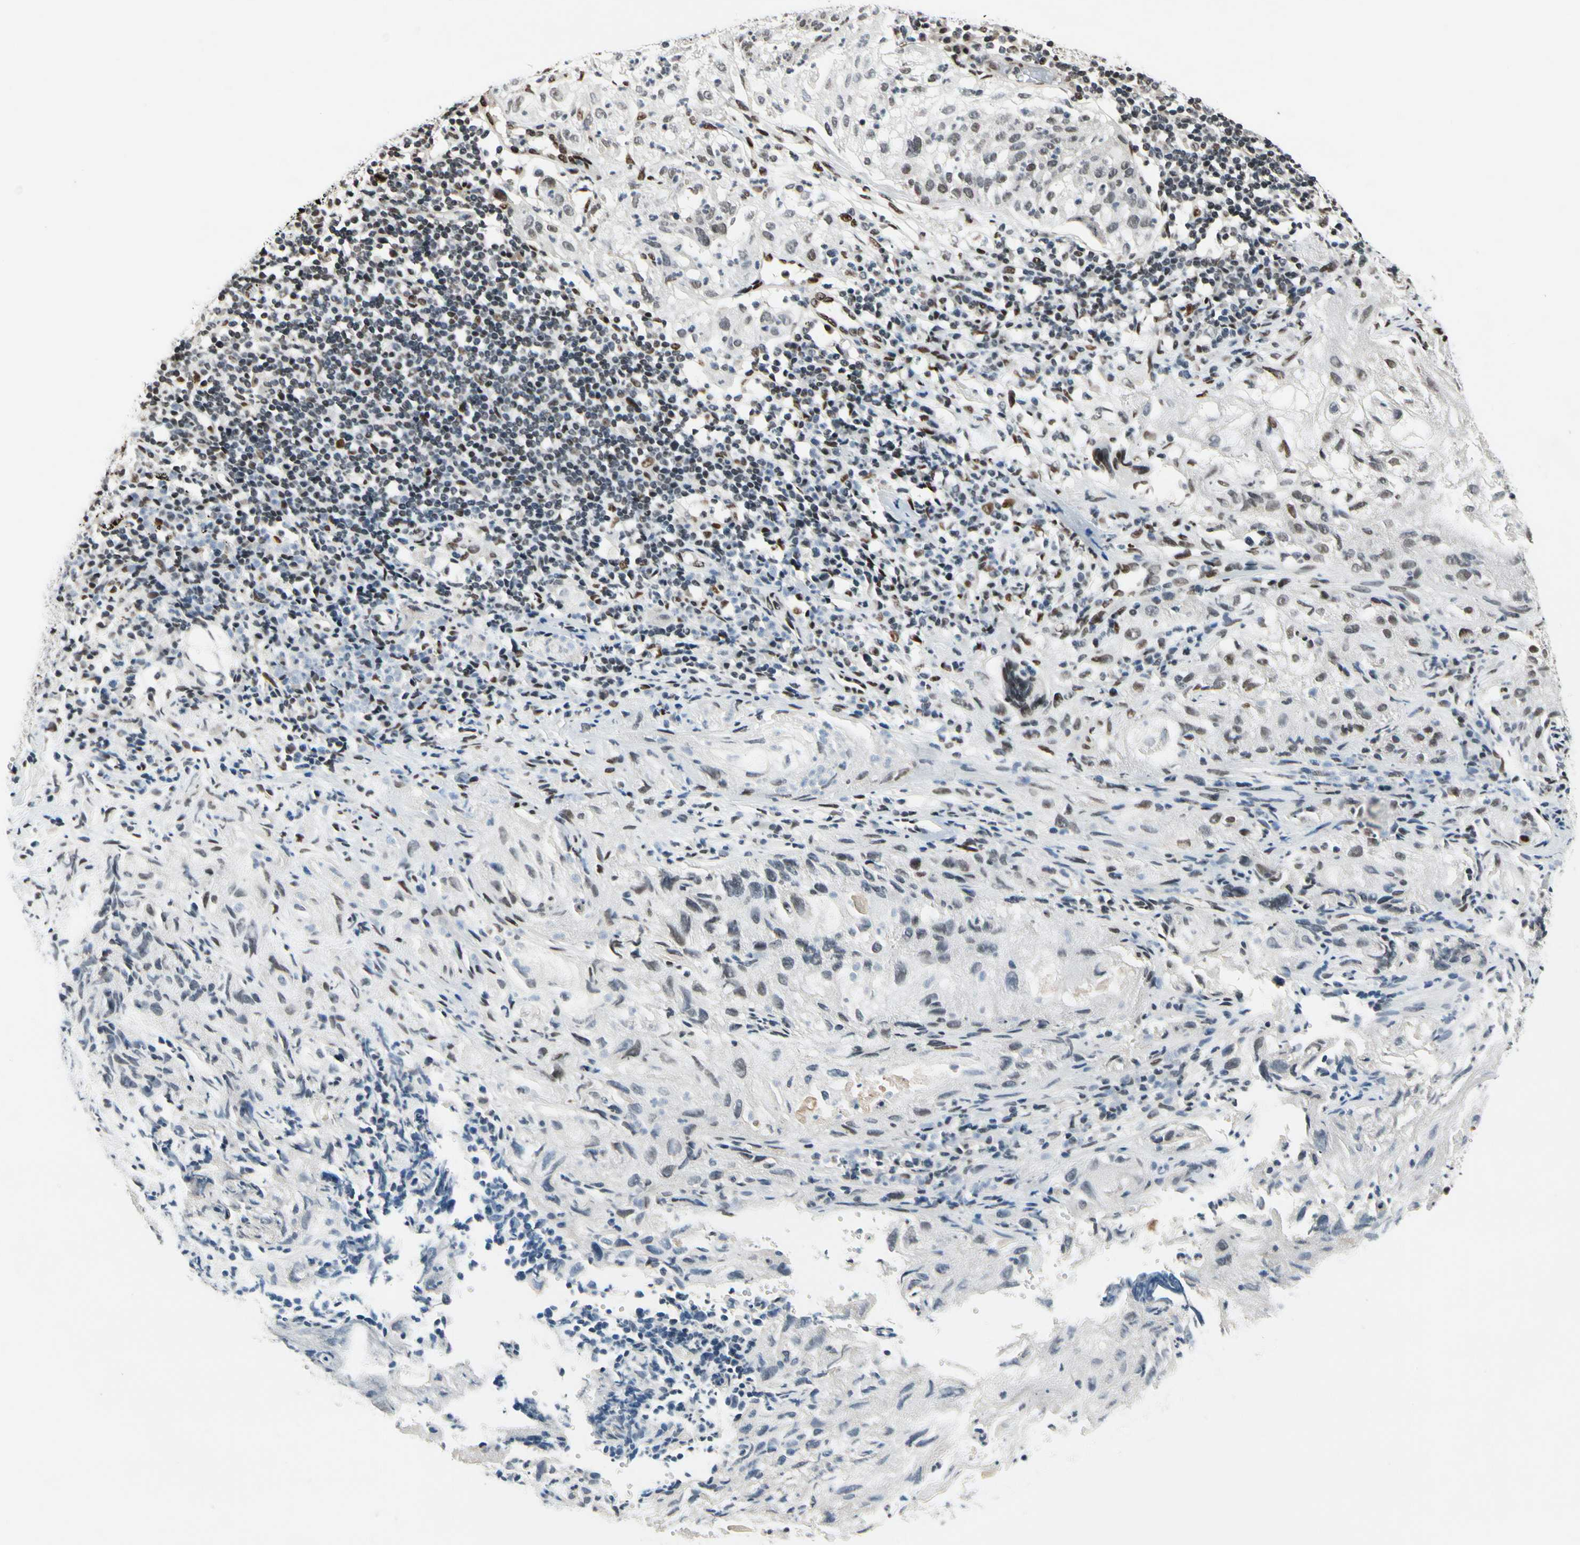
{"staining": {"intensity": "strong", "quantity": "25%-75%", "location": "nuclear"}, "tissue": "lung cancer", "cell_type": "Tumor cells", "image_type": "cancer", "snomed": [{"axis": "morphology", "description": "Inflammation, NOS"}, {"axis": "morphology", "description": "Squamous cell carcinoma, NOS"}, {"axis": "topography", "description": "Lymph node"}, {"axis": "topography", "description": "Soft tissue"}, {"axis": "topography", "description": "Lung"}], "caption": "Lung squamous cell carcinoma tissue demonstrates strong nuclear staining in approximately 25%-75% of tumor cells, visualized by immunohistochemistry.", "gene": "RECQL", "patient": {"sex": "male", "age": 66}}